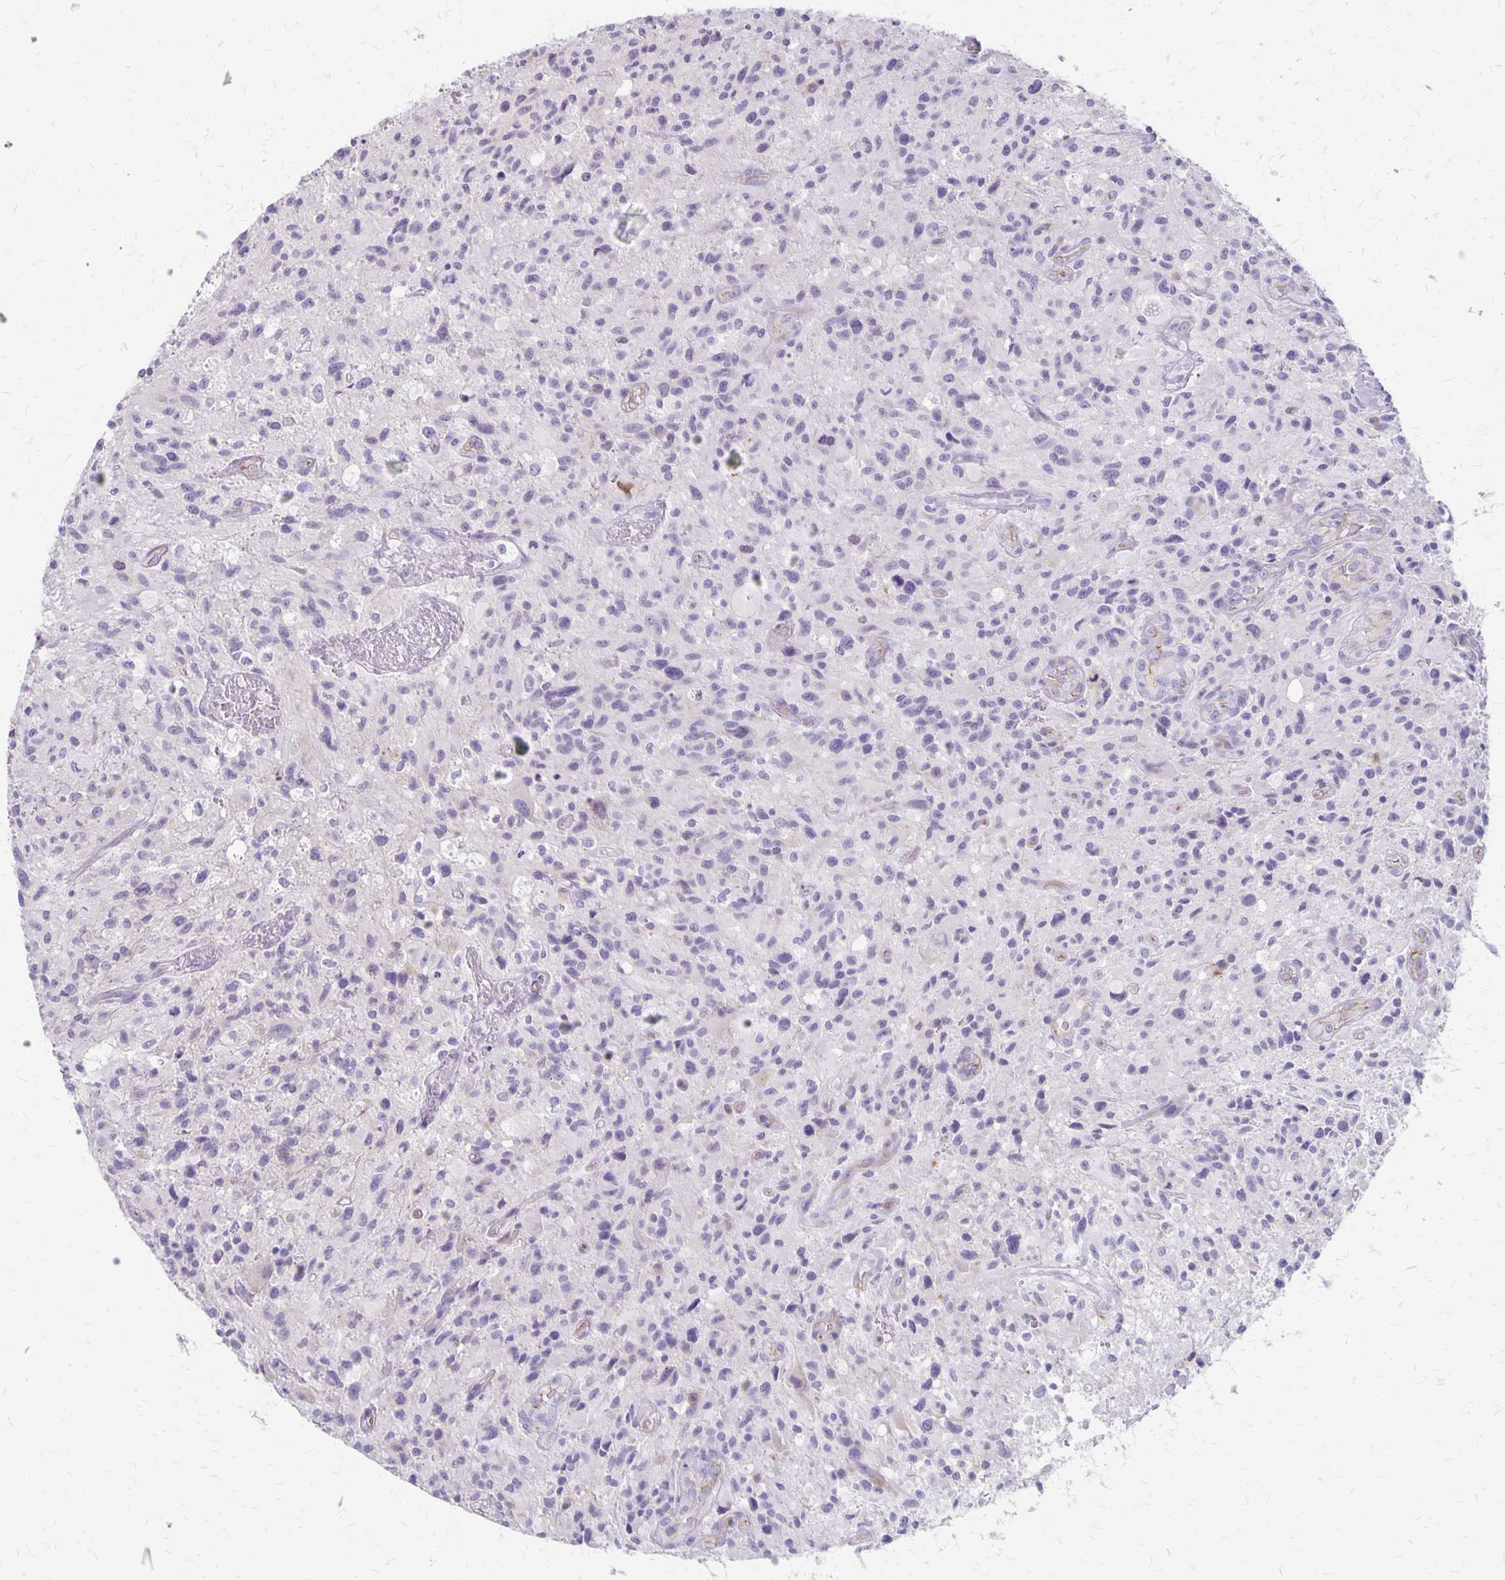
{"staining": {"intensity": "negative", "quantity": "none", "location": "none"}, "tissue": "glioma", "cell_type": "Tumor cells", "image_type": "cancer", "snomed": [{"axis": "morphology", "description": "Glioma, malignant, High grade"}, {"axis": "topography", "description": "Brain"}], "caption": "Image shows no significant protein expression in tumor cells of glioma.", "gene": "HOMER1", "patient": {"sex": "male", "age": 63}}